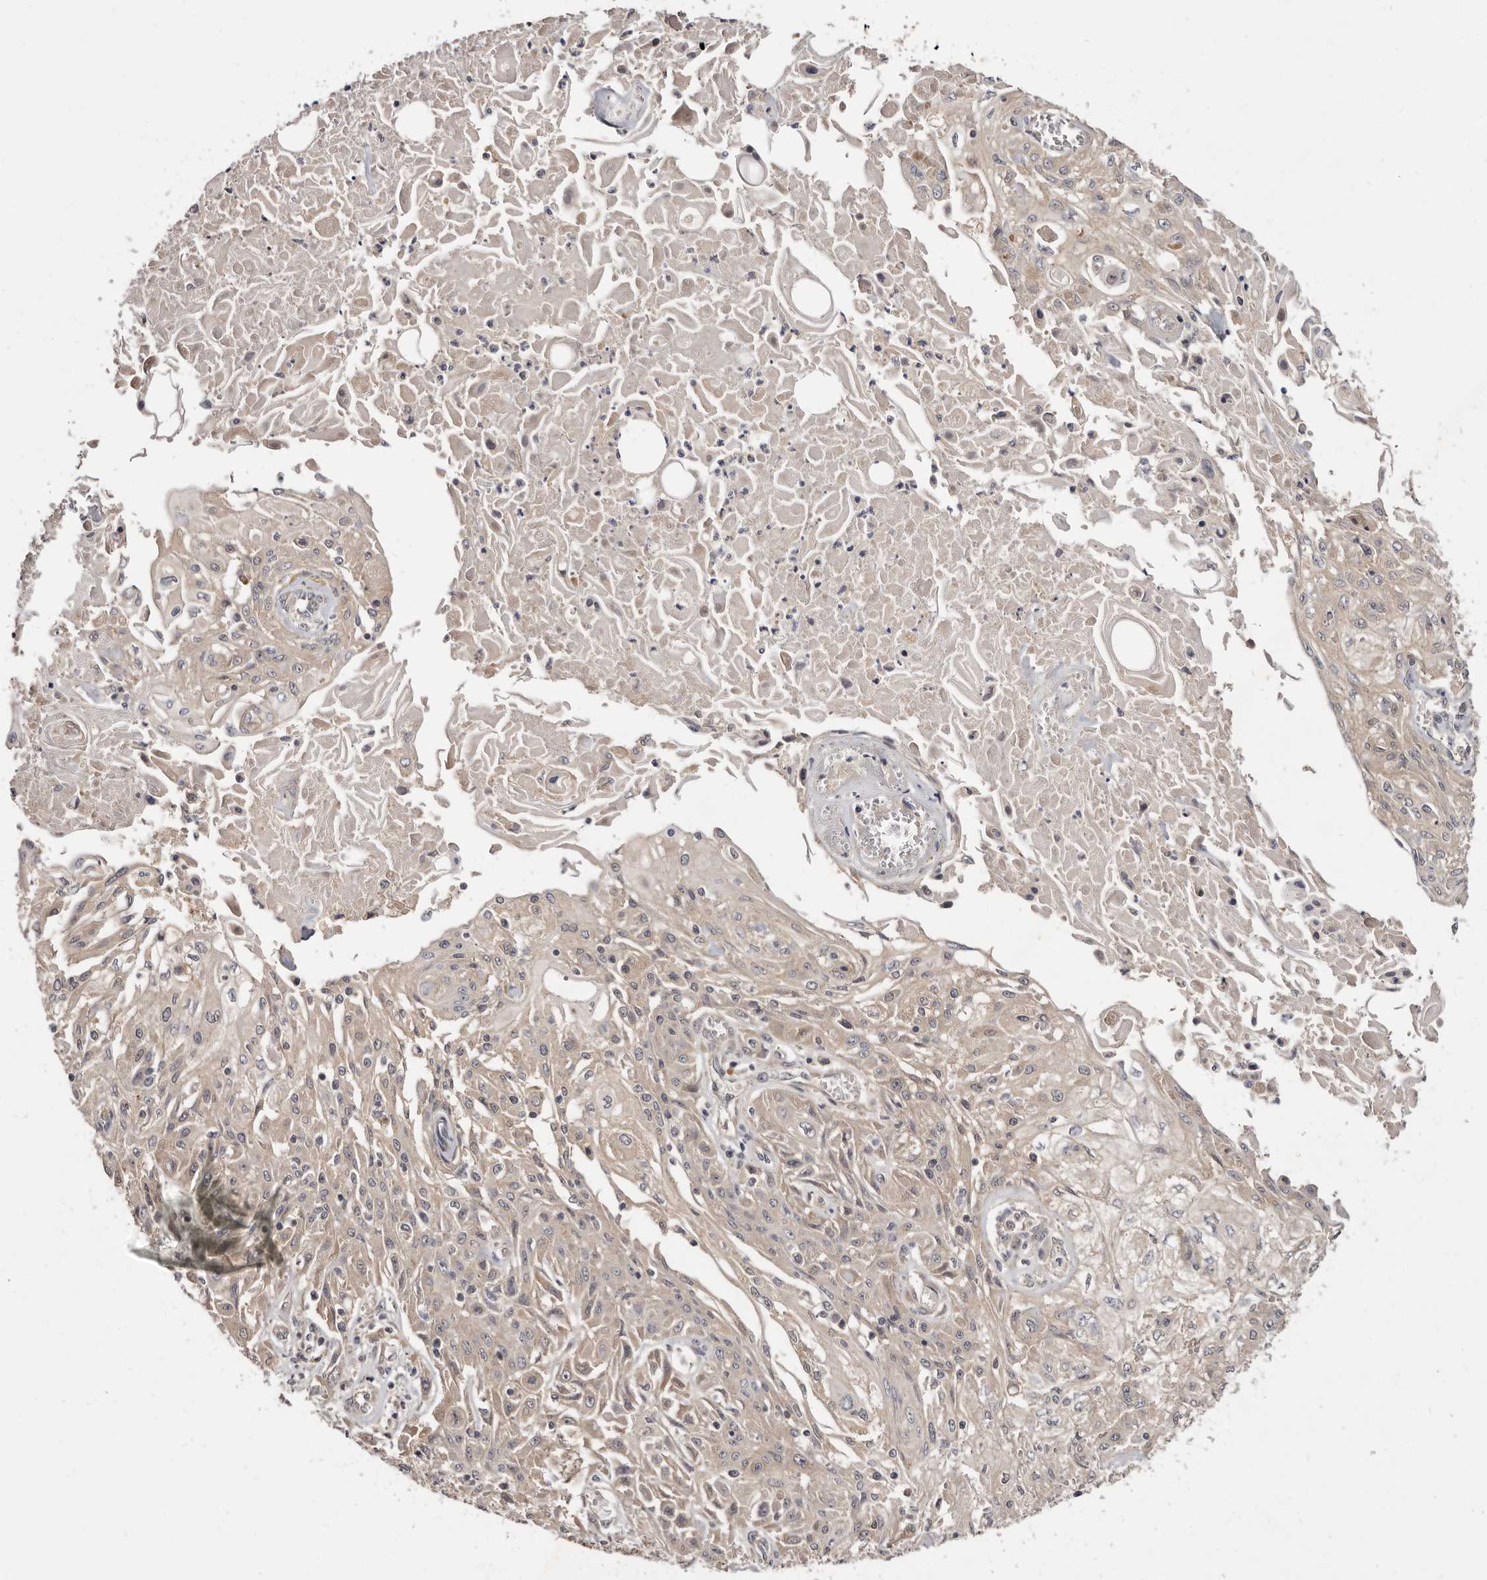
{"staining": {"intensity": "weak", "quantity": "<25%", "location": "cytoplasmic/membranous"}, "tissue": "skin cancer", "cell_type": "Tumor cells", "image_type": "cancer", "snomed": [{"axis": "morphology", "description": "Squamous cell carcinoma, NOS"}, {"axis": "morphology", "description": "Squamous cell carcinoma, metastatic, NOS"}, {"axis": "topography", "description": "Skin"}, {"axis": "topography", "description": "Lymph node"}], "caption": "An immunohistochemistry (IHC) photomicrograph of metastatic squamous cell carcinoma (skin) is shown. There is no staining in tumor cells of metastatic squamous cell carcinoma (skin). (DAB (3,3'-diaminobenzidine) IHC with hematoxylin counter stain).", "gene": "INAVA", "patient": {"sex": "male", "age": 75}}